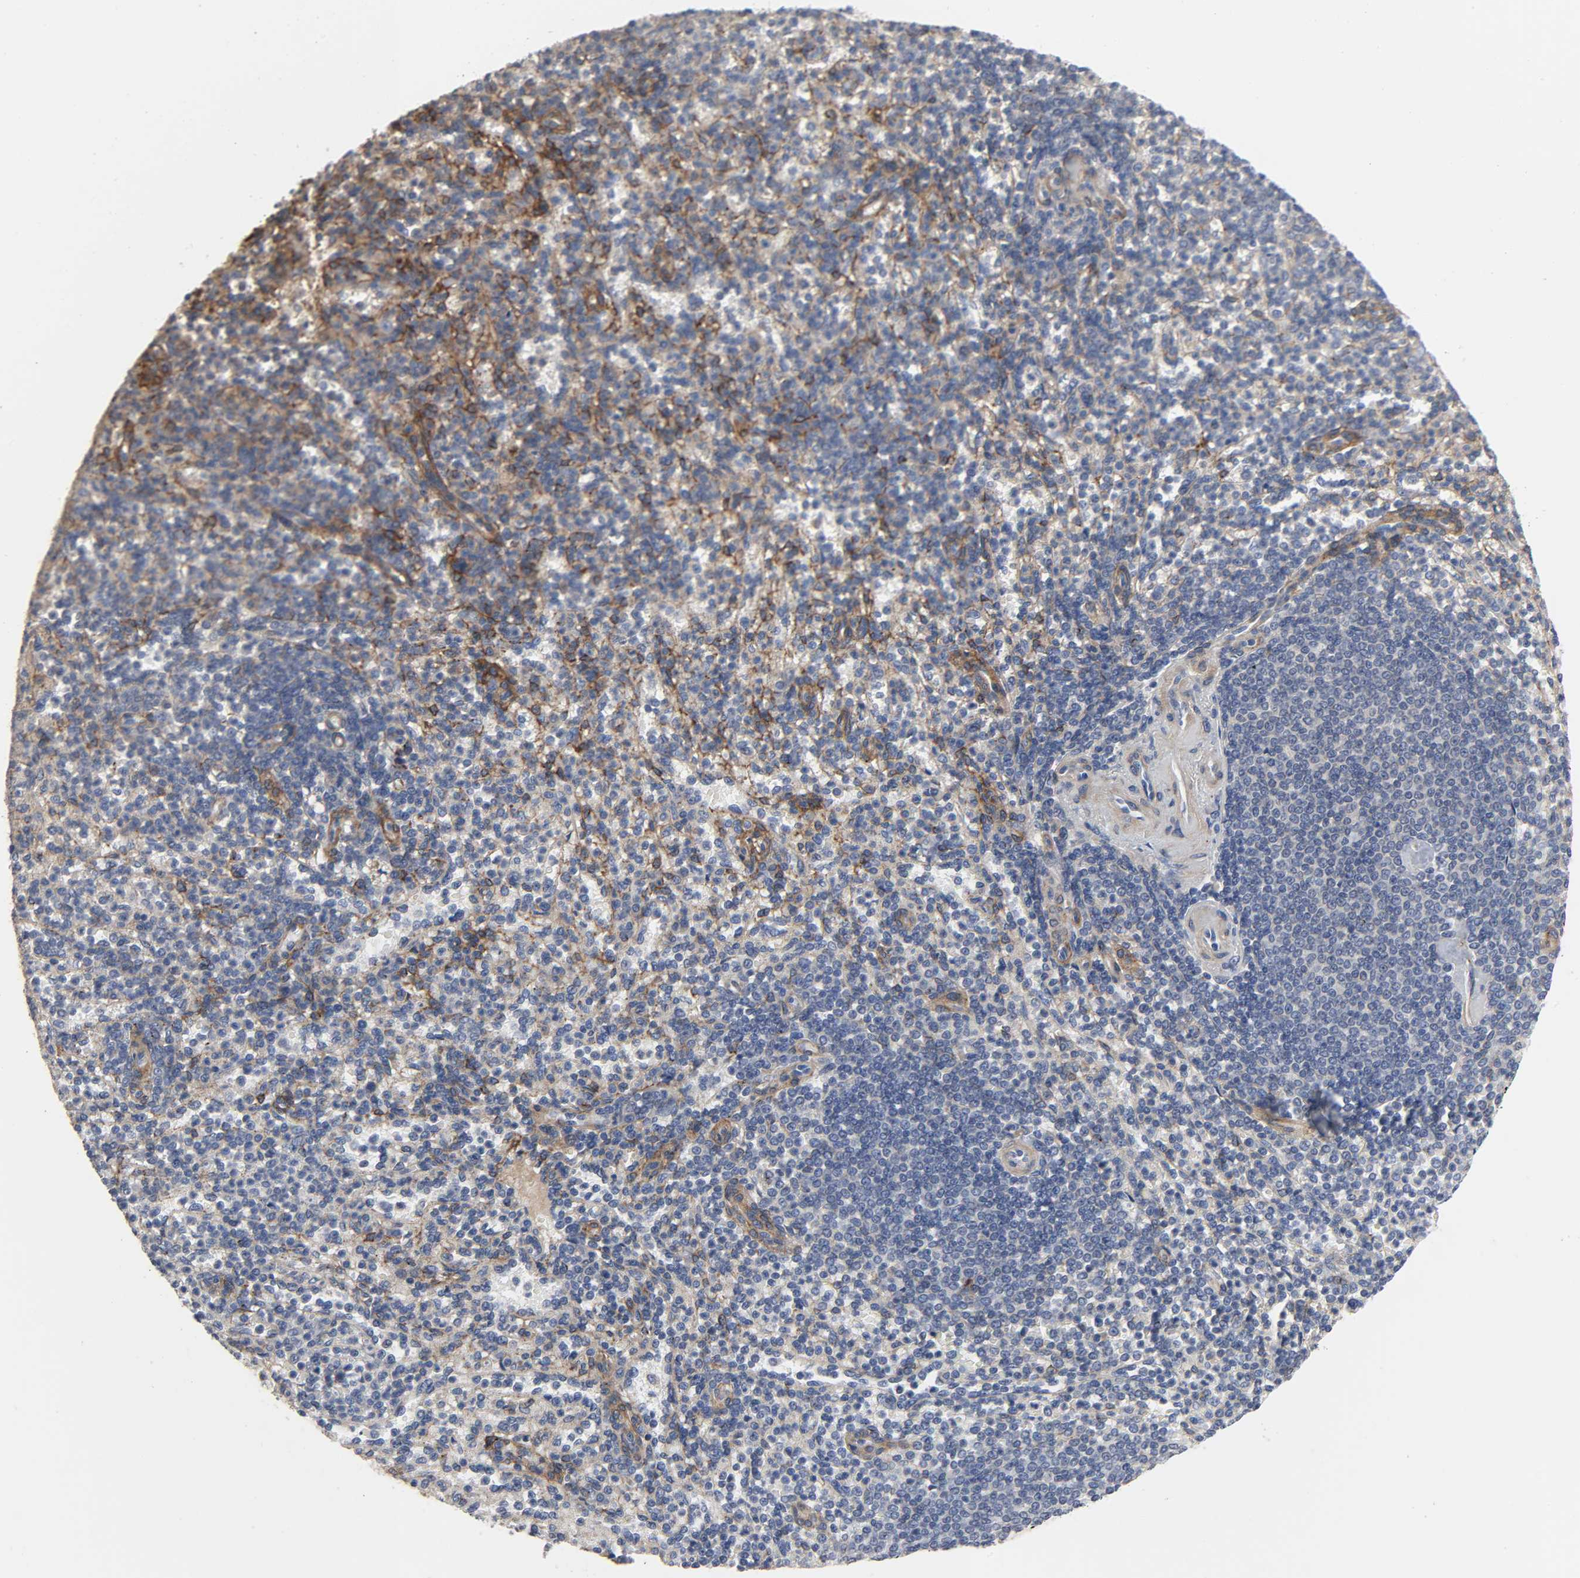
{"staining": {"intensity": "moderate", "quantity": ">75%", "location": "cytoplasmic/membranous"}, "tissue": "spleen", "cell_type": "Cells in red pulp", "image_type": "normal", "snomed": [{"axis": "morphology", "description": "Normal tissue, NOS"}, {"axis": "topography", "description": "Spleen"}], "caption": "The immunohistochemical stain shows moderate cytoplasmic/membranous expression in cells in red pulp of benign spleen.", "gene": "ARHGAP1", "patient": {"sex": "female", "age": 74}}